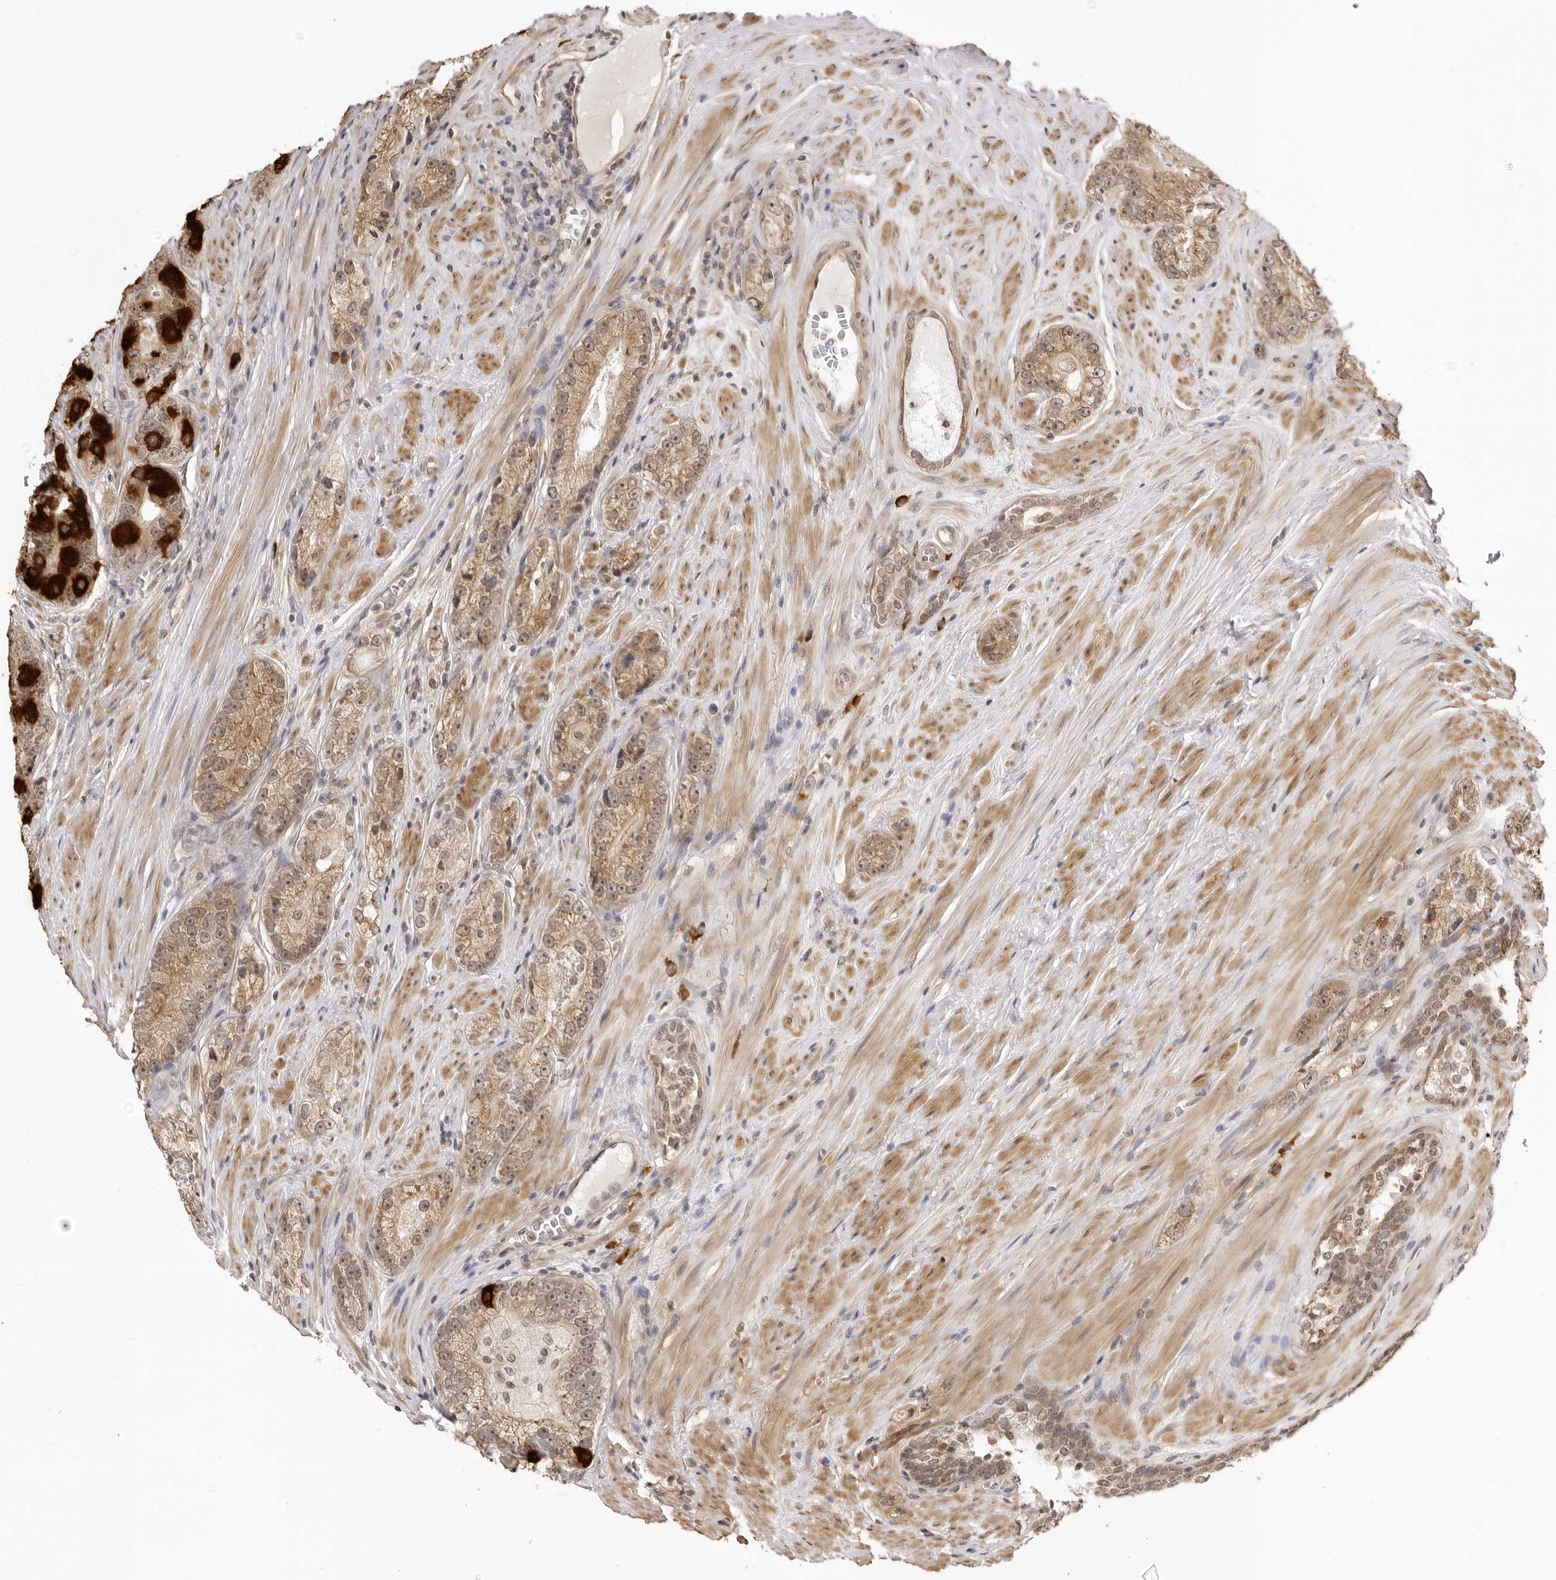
{"staining": {"intensity": "moderate", "quantity": ">75%", "location": "cytoplasmic/membranous"}, "tissue": "prostate cancer", "cell_type": "Tumor cells", "image_type": "cancer", "snomed": [{"axis": "morphology", "description": "Adenocarcinoma, High grade"}, {"axis": "topography", "description": "Prostate"}], "caption": "The image demonstrates staining of prostate high-grade adenocarcinoma, revealing moderate cytoplasmic/membranous protein expression (brown color) within tumor cells. Immunohistochemistry (ihc) stains the protein of interest in brown and the nuclei are stained blue.", "gene": "ZC3H11A", "patient": {"sex": "male", "age": 56}}